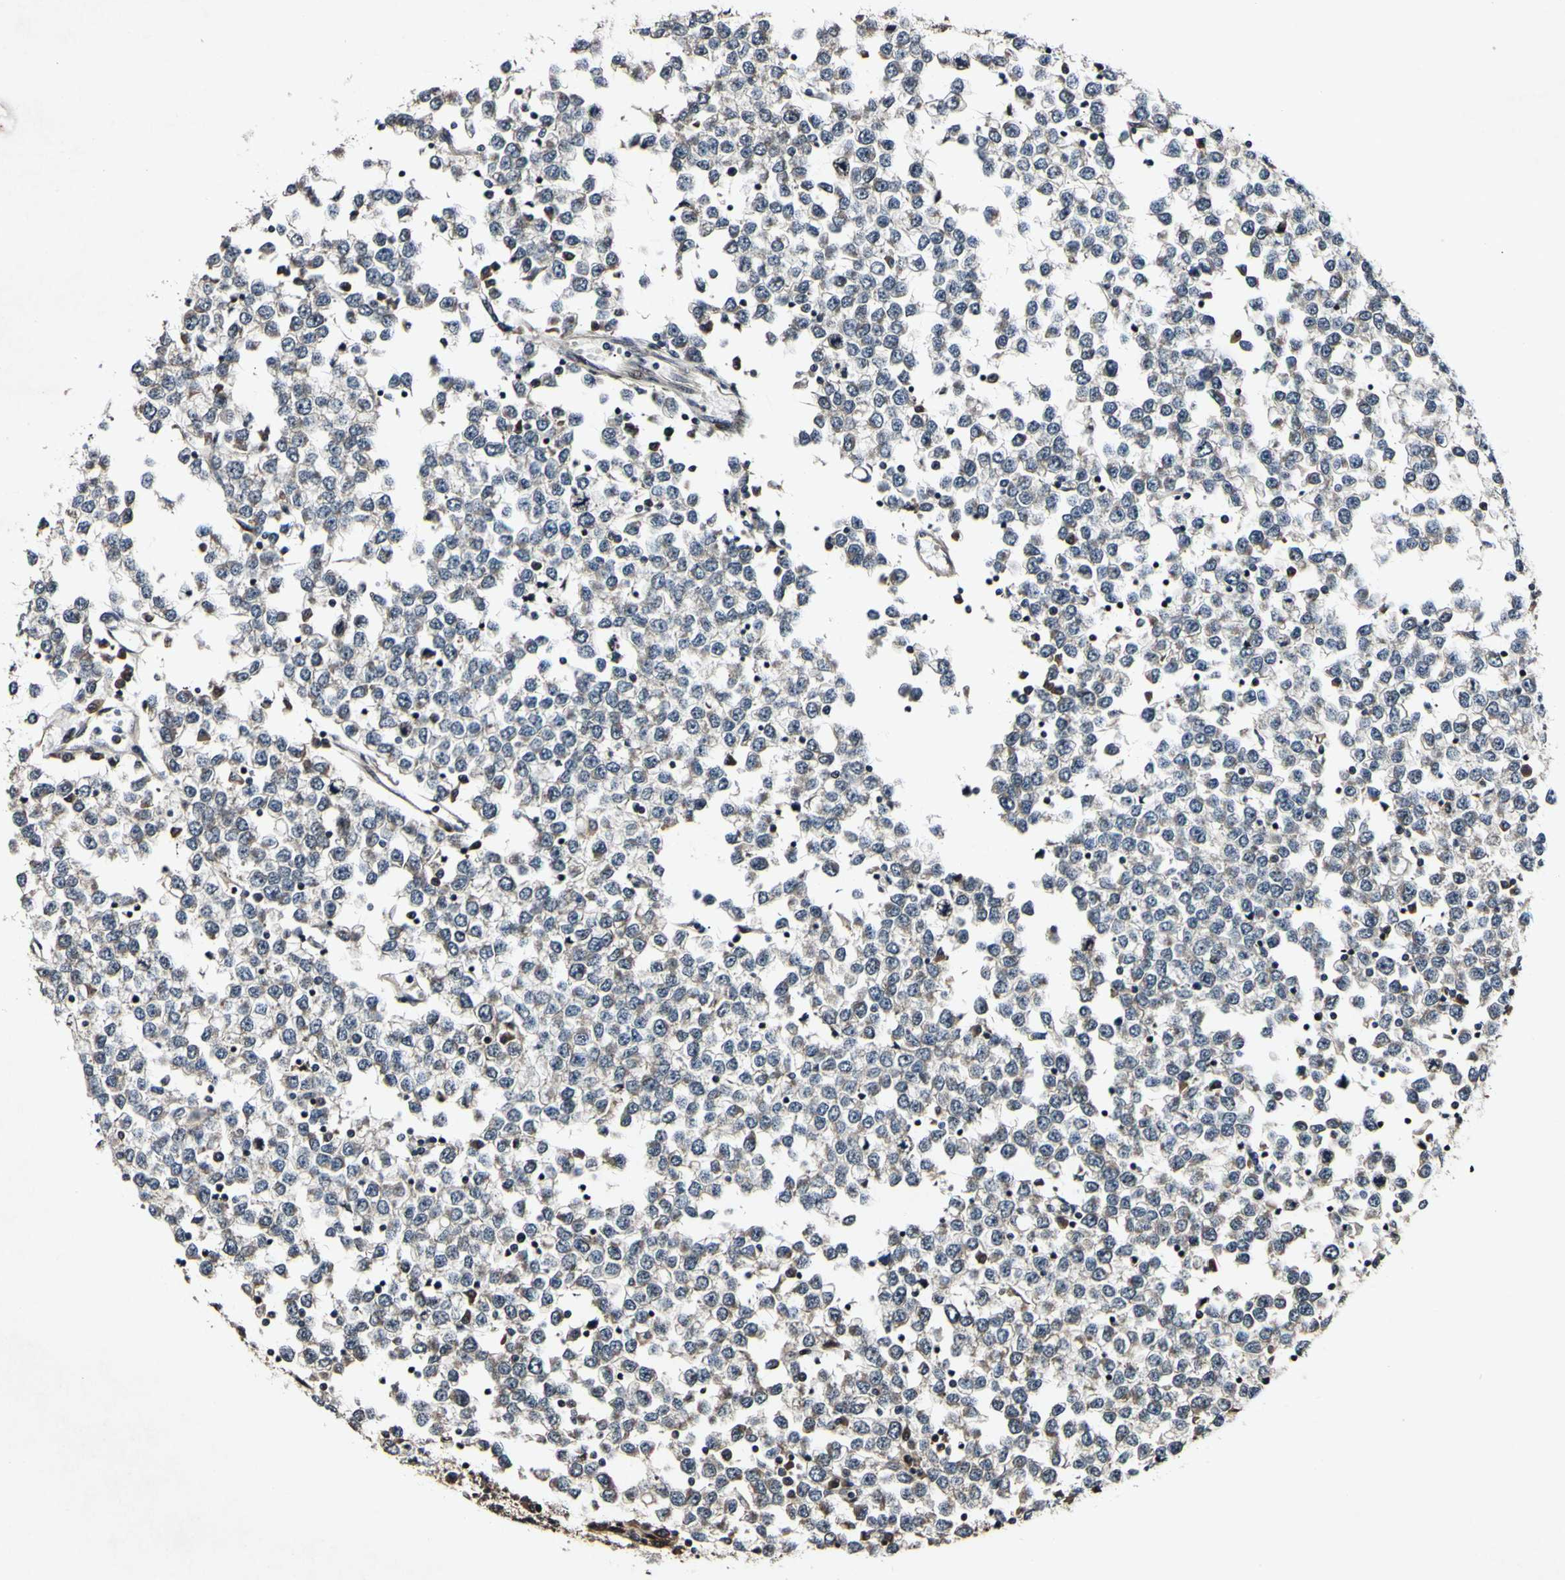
{"staining": {"intensity": "weak", "quantity": ">75%", "location": "cytoplasmic/membranous"}, "tissue": "testis cancer", "cell_type": "Tumor cells", "image_type": "cancer", "snomed": [{"axis": "morphology", "description": "Seminoma, NOS"}, {"axis": "topography", "description": "Testis"}], "caption": "Immunohistochemical staining of human testis cancer (seminoma) reveals weak cytoplasmic/membranous protein positivity in about >75% of tumor cells. The protein of interest is stained brown, and the nuclei are stained in blue (DAB IHC with brightfield microscopy, high magnification).", "gene": "CSNK1E", "patient": {"sex": "male", "age": 65}}